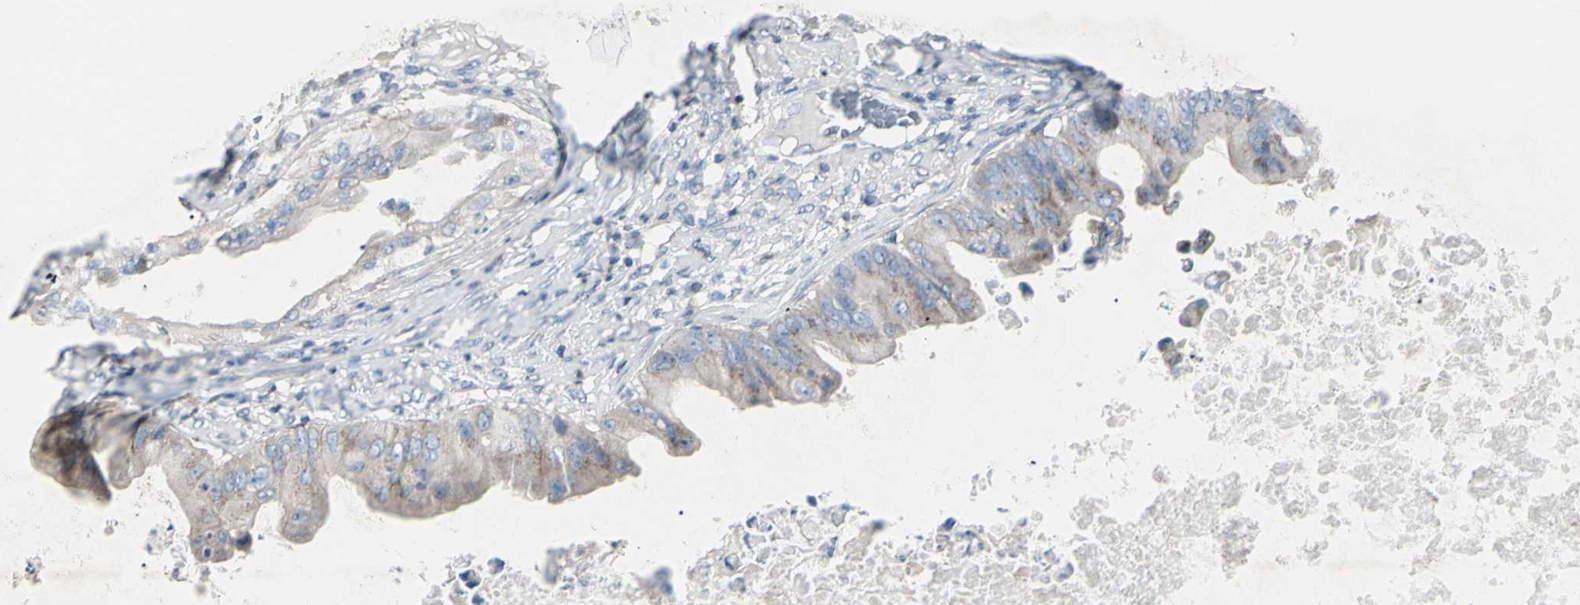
{"staining": {"intensity": "weak", "quantity": "25%-75%", "location": "cytoplasmic/membranous"}, "tissue": "ovarian cancer", "cell_type": "Tumor cells", "image_type": "cancer", "snomed": [{"axis": "morphology", "description": "Cystadenocarcinoma, mucinous, NOS"}, {"axis": "topography", "description": "Ovary"}], "caption": "DAB (3,3'-diaminobenzidine) immunohistochemical staining of human mucinous cystadenocarcinoma (ovarian) exhibits weak cytoplasmic/membranous protein expression in about 25%-75% of tumor cells.", "gene": "B4GALT3", "patient": {"sex": "female", "age": 37}}